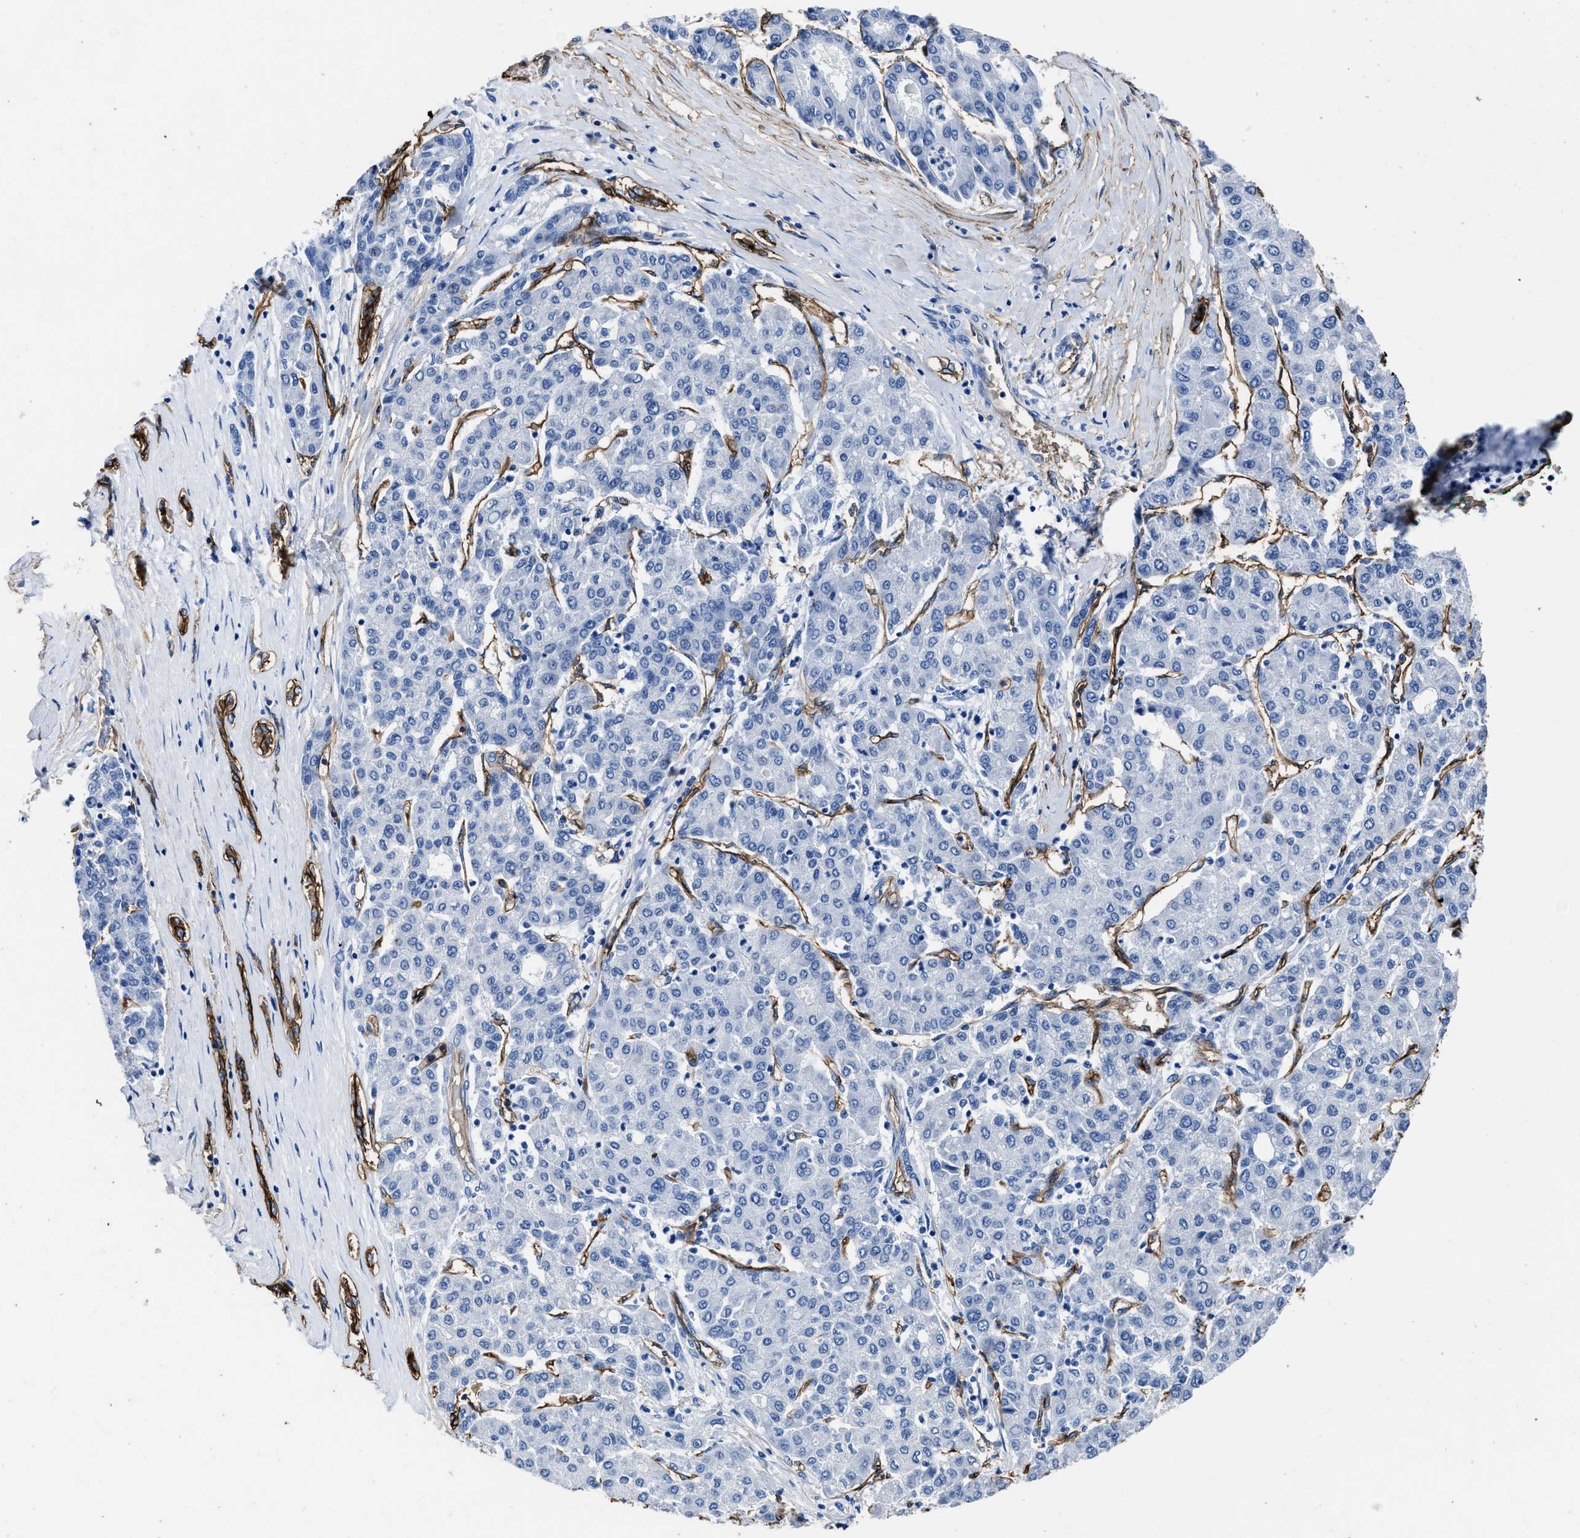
{"staining": {"intensity": "negative", "quantity": "none", "location": "none"}, "tissue": "liver cancer", "cell_type": "Tumor cells", "image_type": "cancer", "snomed": [{"axis": "morphology", "description": "Carcinoma, Hepatocellular, NOS"}, {"axis": "topography", "description": "Liver"}], "caption": "Tumor cells show no significant staining in liver cancer (hepatocellular carcinoma).", "gene": "AQP1", "patient": {"sex": "male", "age": 65}}